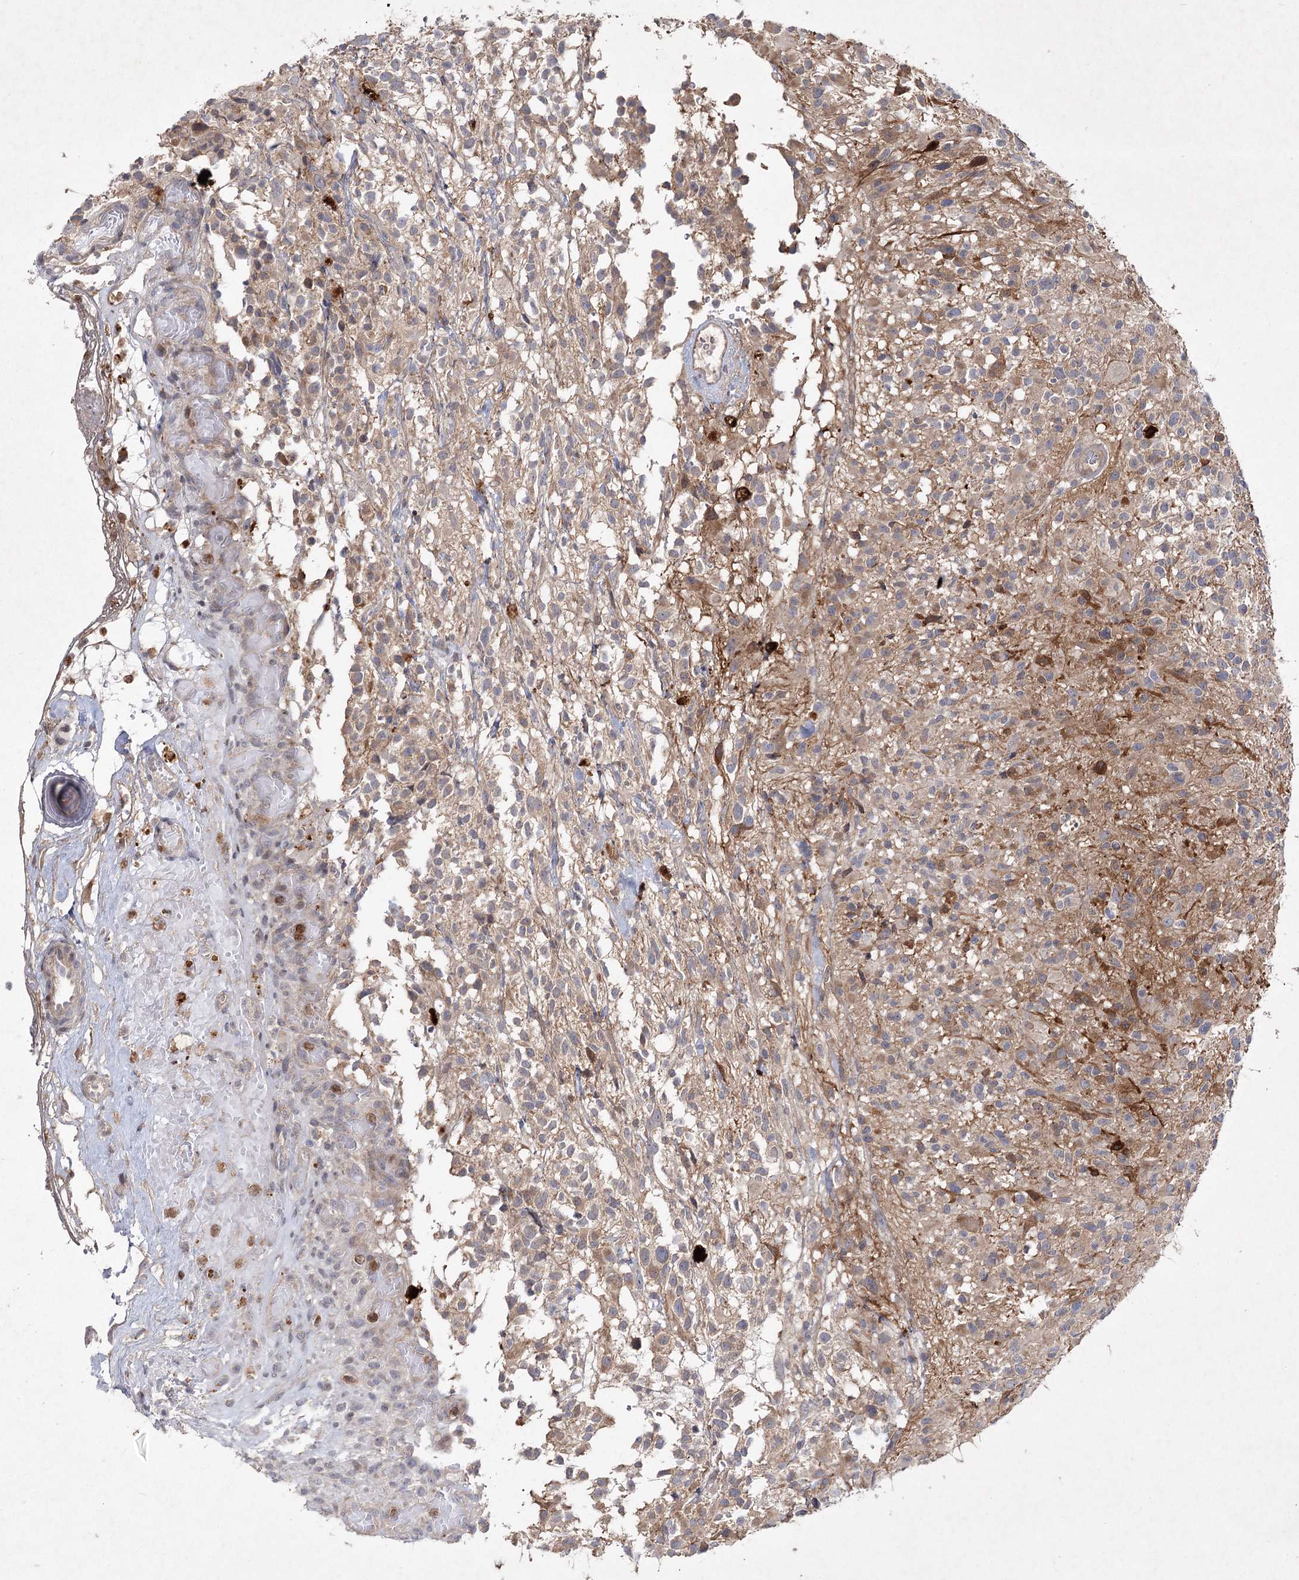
{"staining": {"intensity": "weak", "quantity": ">75%", "location": "cytoplasmic/membranous"}, "tissue": "glioma", "cell_type": "Tumor cells", "image_type": "cancer", "snomed": [{"axis": "morphology", "description": "Glioma, malignant, High grade"}, {"axis": "morphology", "description": "Glioblastoma, NOS"}, {"axis": "topography", "description": "Brain"}], "caption": "Malignant glioma (high-grade) stained with a brown dye shows weak cytoplasmic/membranous positive staining in about >75% of tumor cells.", "gene": "MAP3K13", "patient": {"sex": "male", "age": 60}}